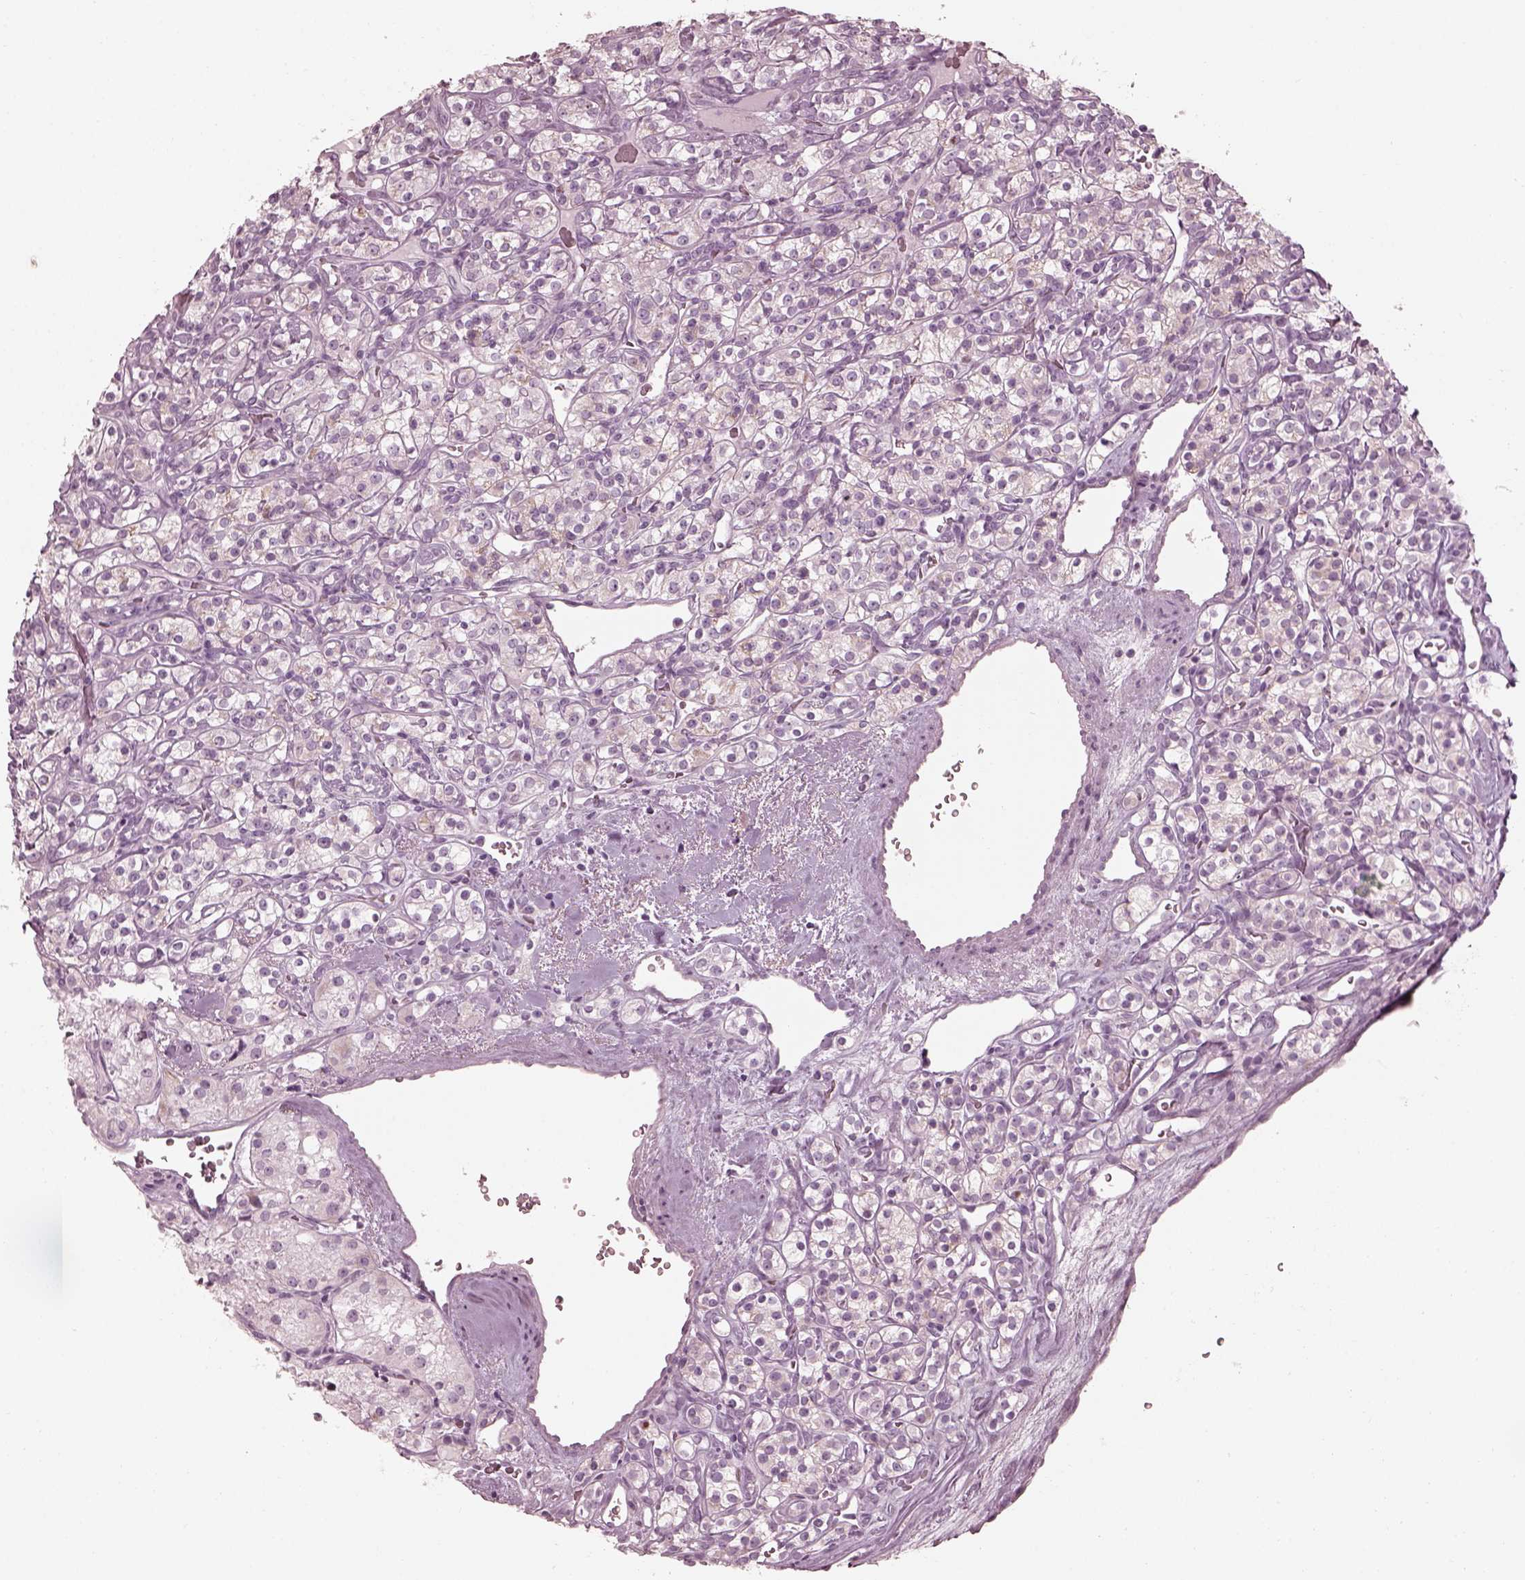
{"staining": {"intensity": "negative", "quantity": "none", "location": "none"}, "tissue": "renal cancer", "cell_type": "Tumor cells", "image_type": "cancer", "snomed": [{"axis": "morphology", "description": "Adenocarcinoma, NOS"}, {"axis": "topography", "description": "Kidney"}], "caption": "Immunohistochemistry of human renal cancer (adenocarcinoma) shows no staining in tumor cells. Nuclei are stained in blue.", "gene": "SAXO2", "patient": {"sex": "male", "age": 77}}